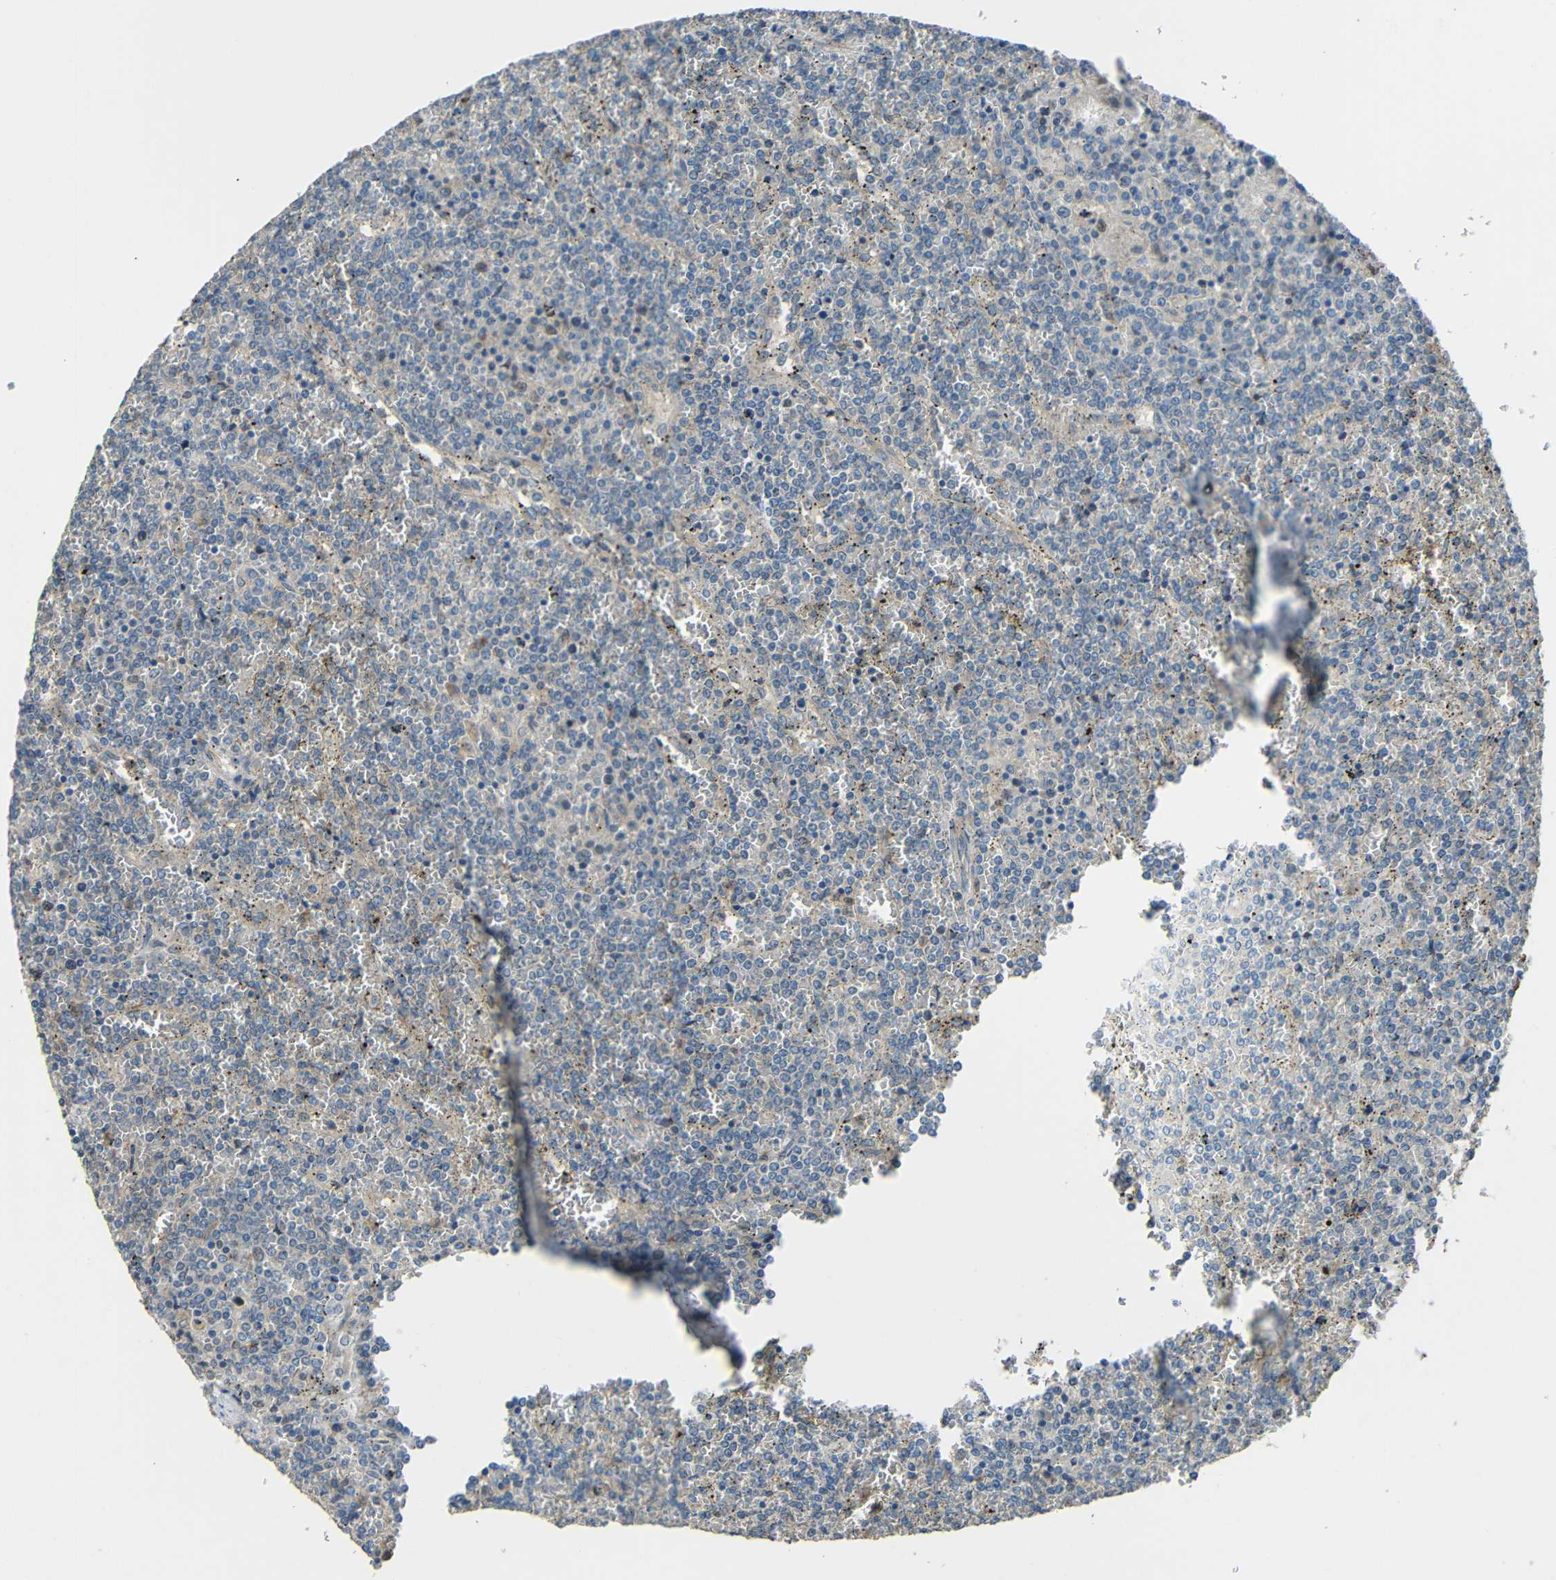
{"staining": {"intensity": "negative", "quantity": "none", "location": "none"}, "tissue": "lymphoma", "cell_type": "Tumor cells", "image_type": "cancer", "snomed": [{"axis": "morphology", "description": "Malignant lymphoma, non-Hodgkin's type, Low grade"}, {"axis": "topography", "description": "Spleen"}], "caption": "An immunohistochemistry image of lymphoma is shown. There is no staining in tumor cells of lymphoma.", "gene": "STBD1", "patient": {"sex": "female", "age": 19}}